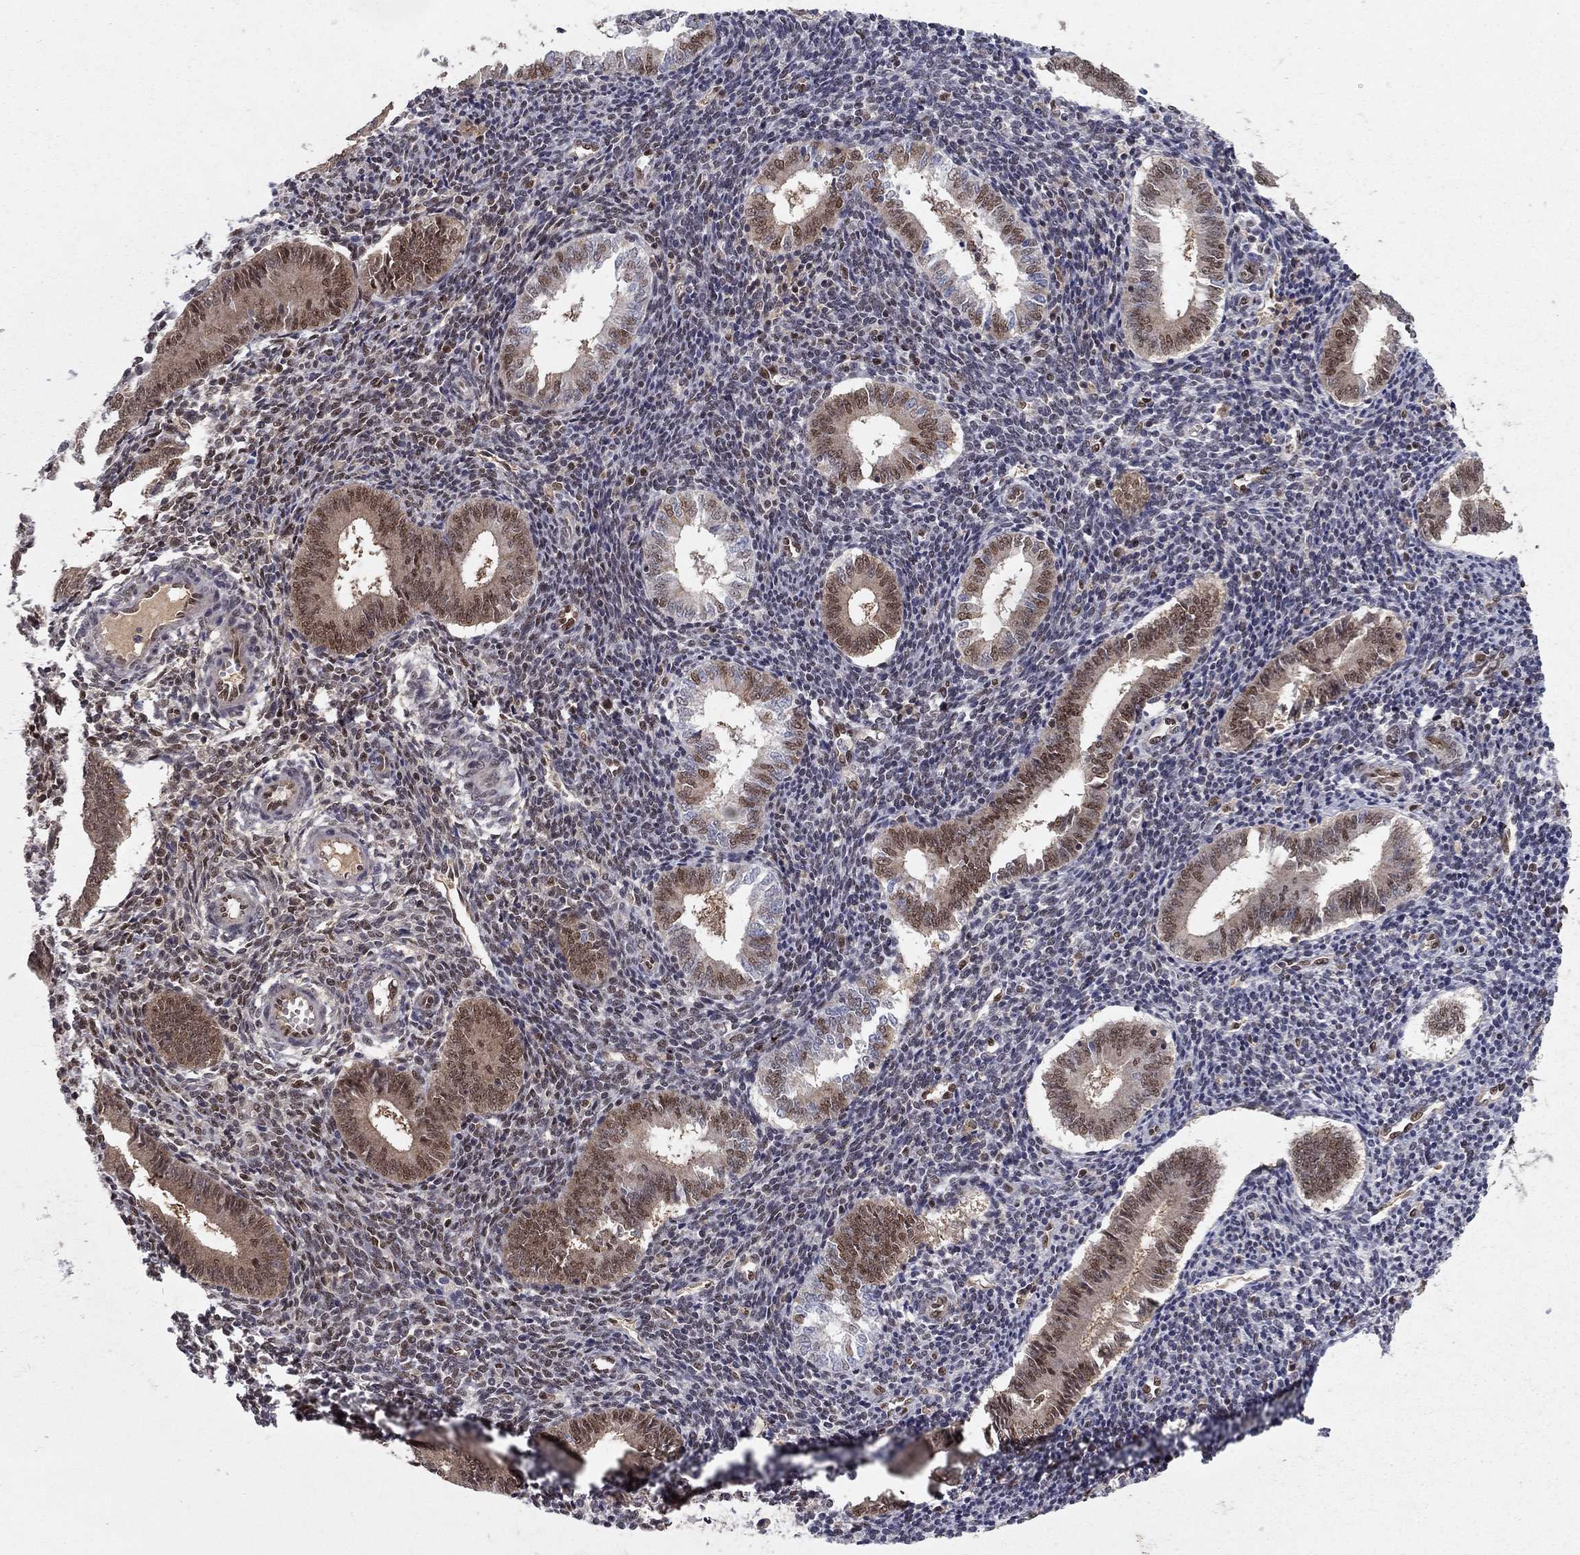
{"staining": {"intensity": "negative", "quantity": "none", "location": "none"}, "tissue": "endometrium", "cell_type": "Cells in endometrial stroma", "image_type": "normal", "snomed": [{"axis": "morphology", "description": "Normal tissue, NOS"}, {"axis": "topography", "description": "Endometrium"}], "caption": "This is an IHC micrograph of unremarkable human endometrium. There is no positivity in cells in endometrial stroma.", "gene": "CRTC1", "patient": {"sex": "female", "age": 25}}